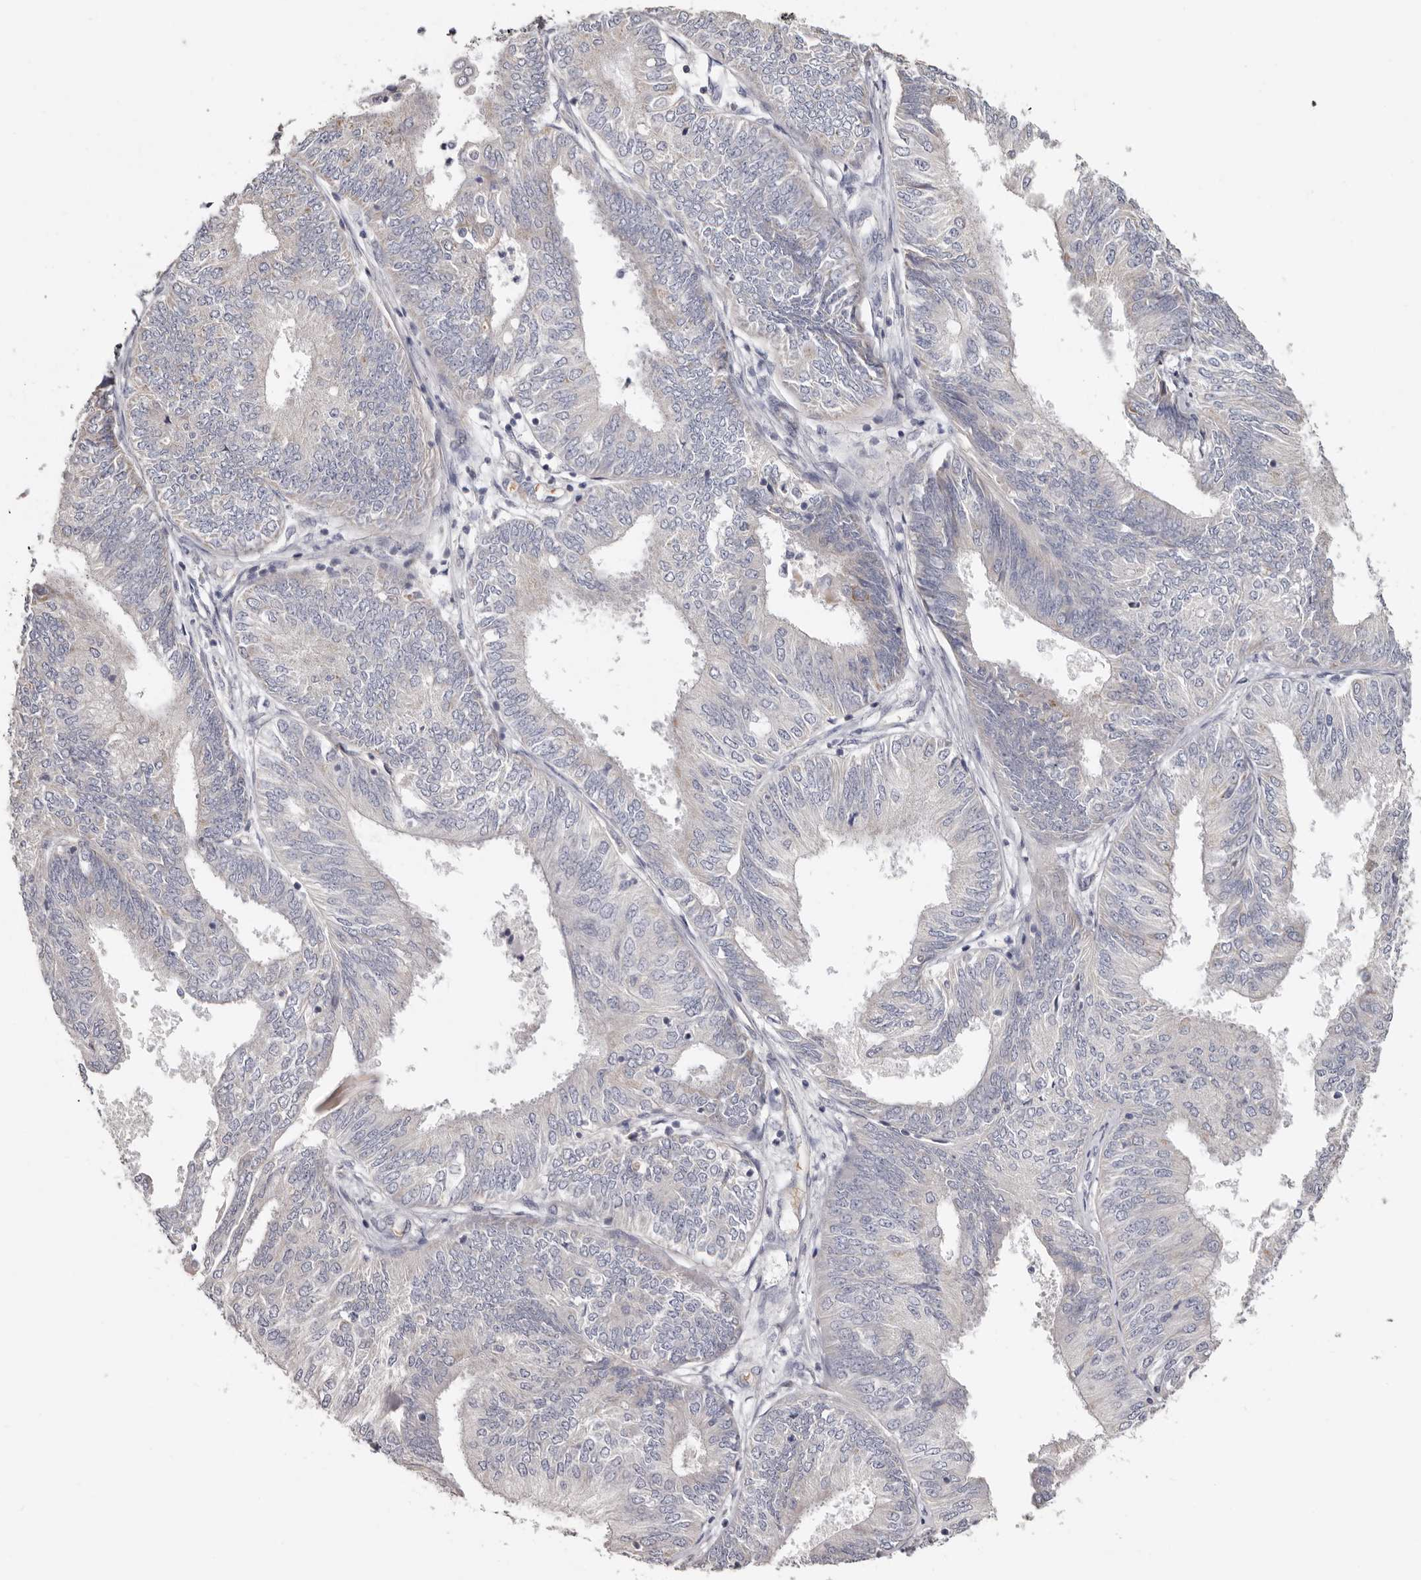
{"staining": {"intensity": "negative", "quantity": "none", "location": "none"}, "tissue": "endometrial cancer", "cell_type": "Tumor cells", "image_type": "cancer", "snomed": [{"axis": "morphology", "description": "Adenocarcinoma, NOS"}, {"axis": "topography", "description": "Endometrium"}], "caption": "Image shows no significant protein staining in tumor cells of endometrial adenocarcinoma. (Stains: DAB (3,3'-diaminobenzidine) immunohistochemistry (IHC) with hematoxylin counter stain, Microscopy: brightfield microscopy at high magnification).", "gene": "SPTA1", "patient": {"sex": "female", "age": 58}}